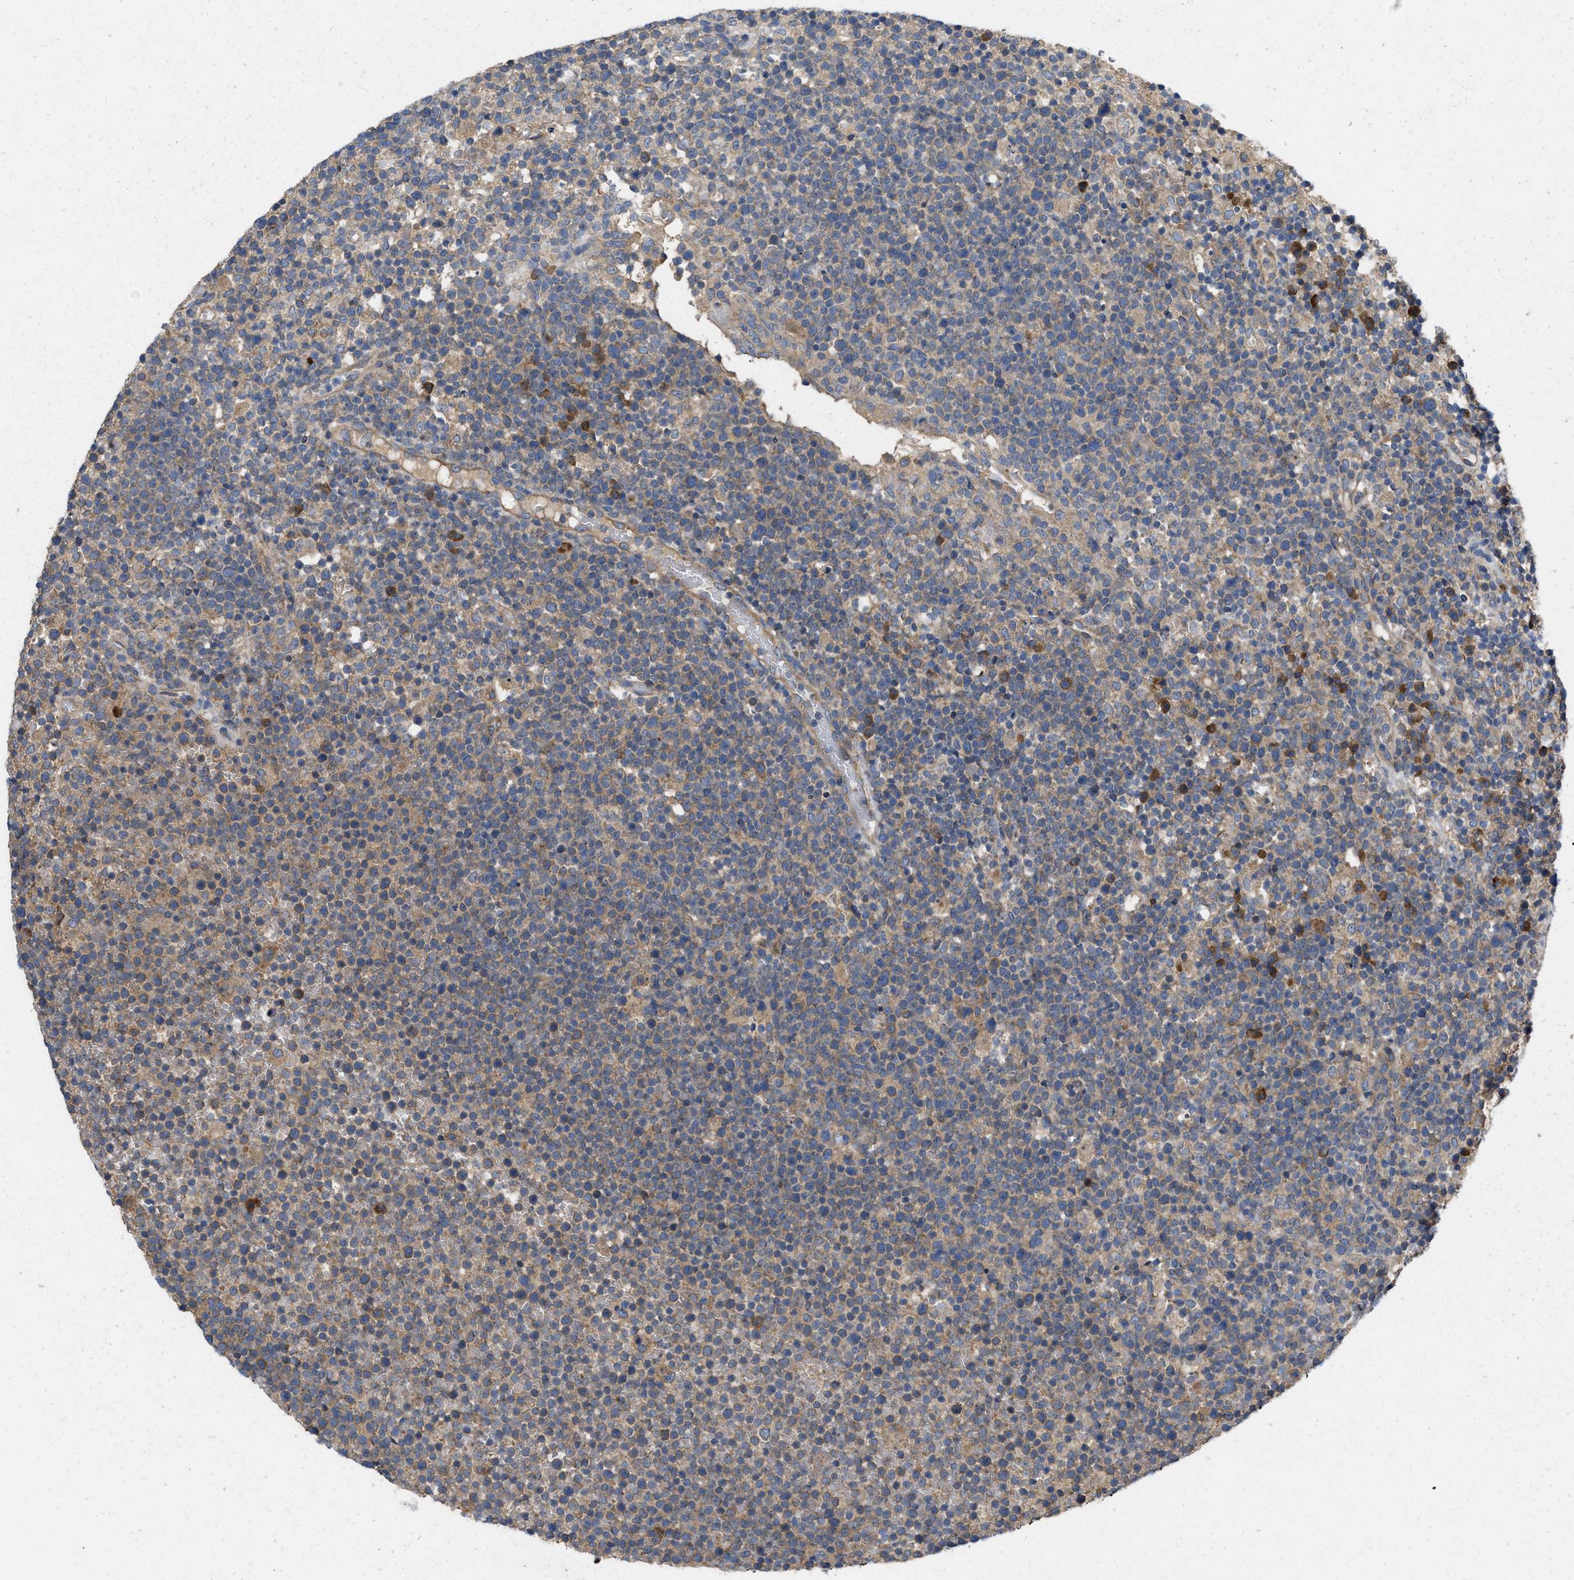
{"staining": {"intensity": "moderate", "quantity": ">75%", "location": "cytoplasmic/membranous"}, "tissue": "lymphoma", "cell_type": "Tumor cells", "image_type": "cancer", "snomed": [{"axis": "morphology", "description": "Malignant lymphoma, non-Hodgkin's type, High grade"}, {"axis": "topography", "description": "Lymph node"}], "caption": "Protein analysis of high-grade malignant lymphoma, non-Hodgkin's type tissue exhibits moderate cytoplasmic/membranous positivity in approximately >75% of tumor cells.", "gene": "TMEM131", "patient": {"sex": "male", "age": 61}}